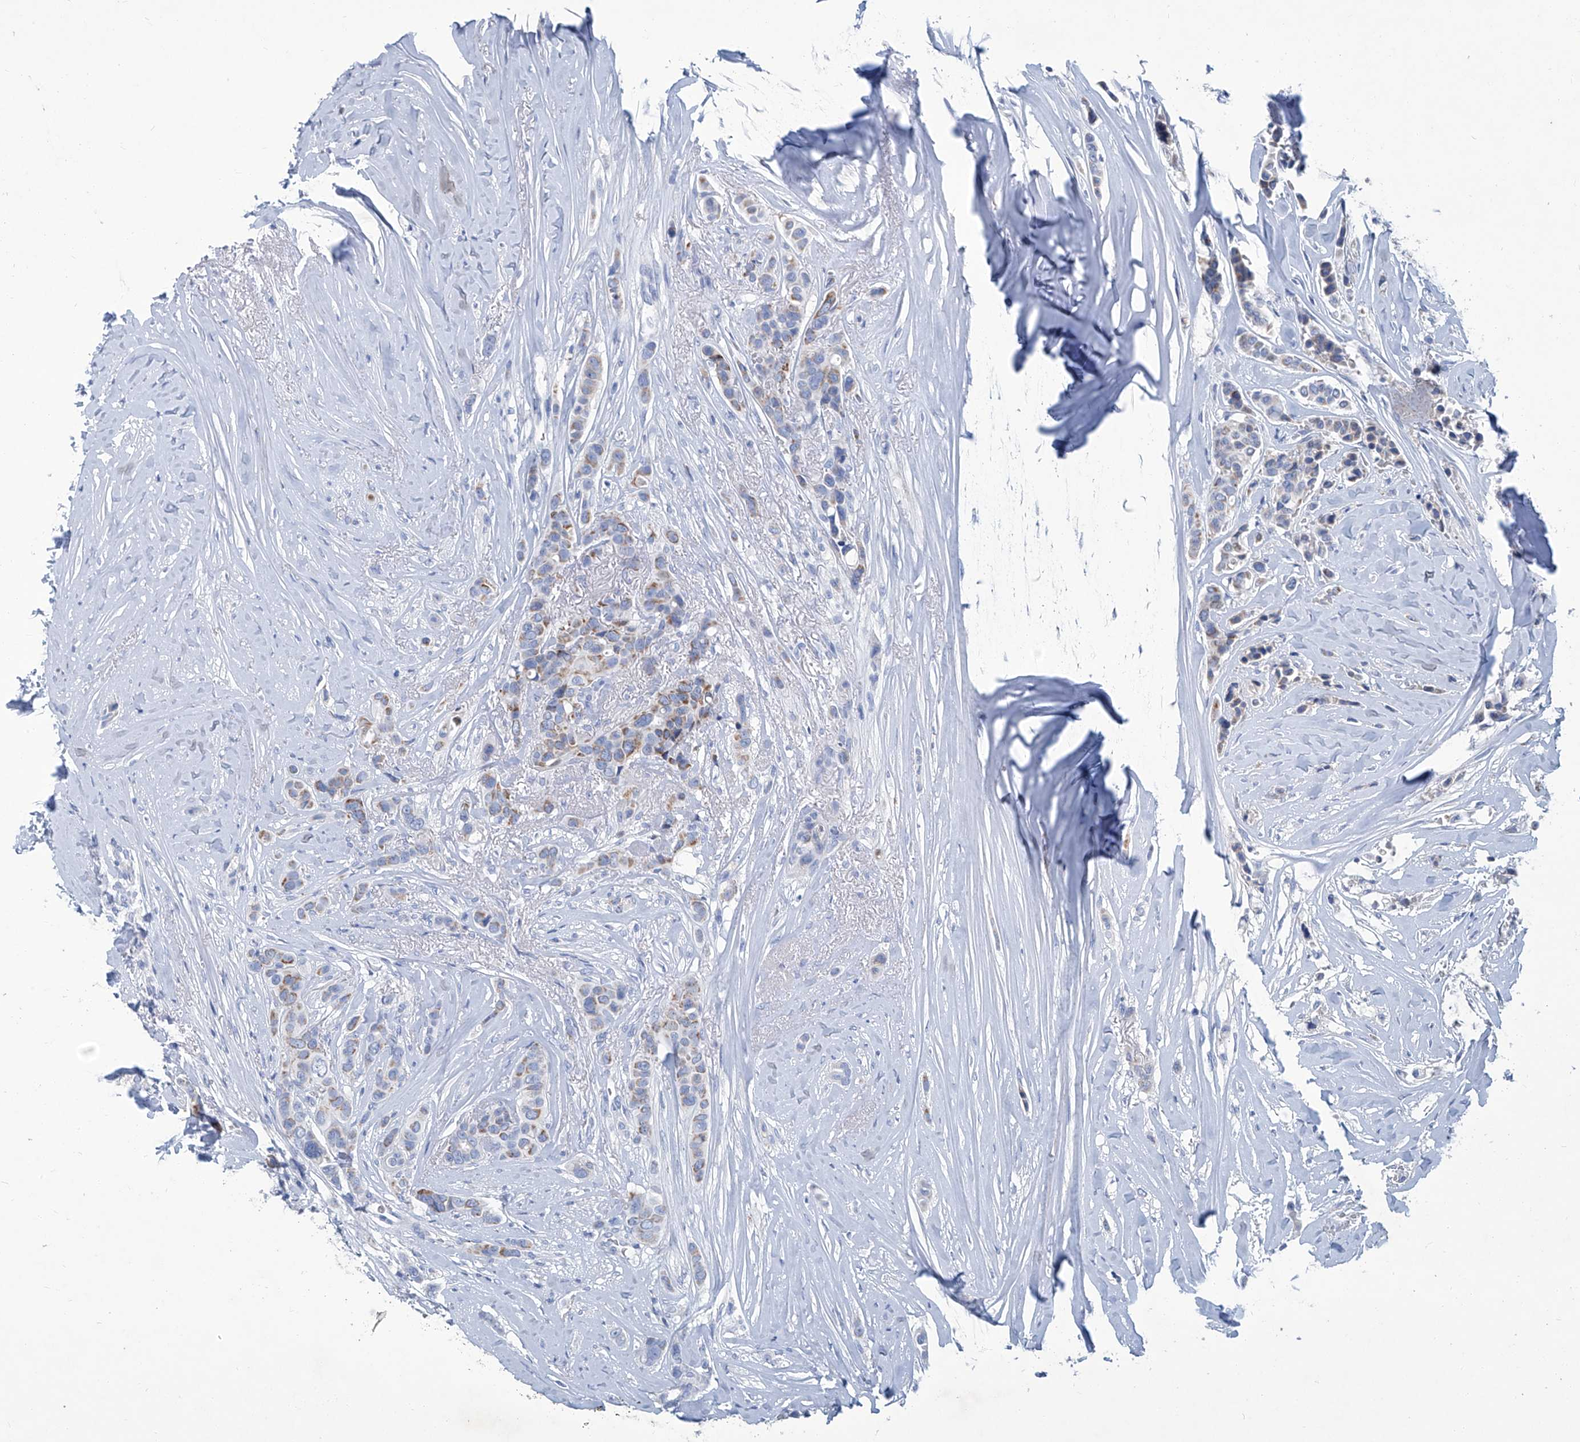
{"staining": {"intensity": "moderate", "quantity": "25%-75%", "location": "cytoplasmic/membranous"}, "tissue": "breast cancer", "cell_type": "Tumor cells", "image_type": "cancer", "snomed": [{"axis": "morphology", "description": "Lobular carcinoma"}, {"axis": "topography", "description": "Breast"}], "caption": "Protein staining reveals moderate cytoplasmic/membranous expression in about 25%-75% of tumor cells in breast cancer (lobular carcinoma). The staining was performed using DAB, with brown indicating positive protein expression. Nuclei are stained blue with hematoxylin.", "gene": "MTARC1", "patient": {"sex": "female", "age": 51}}